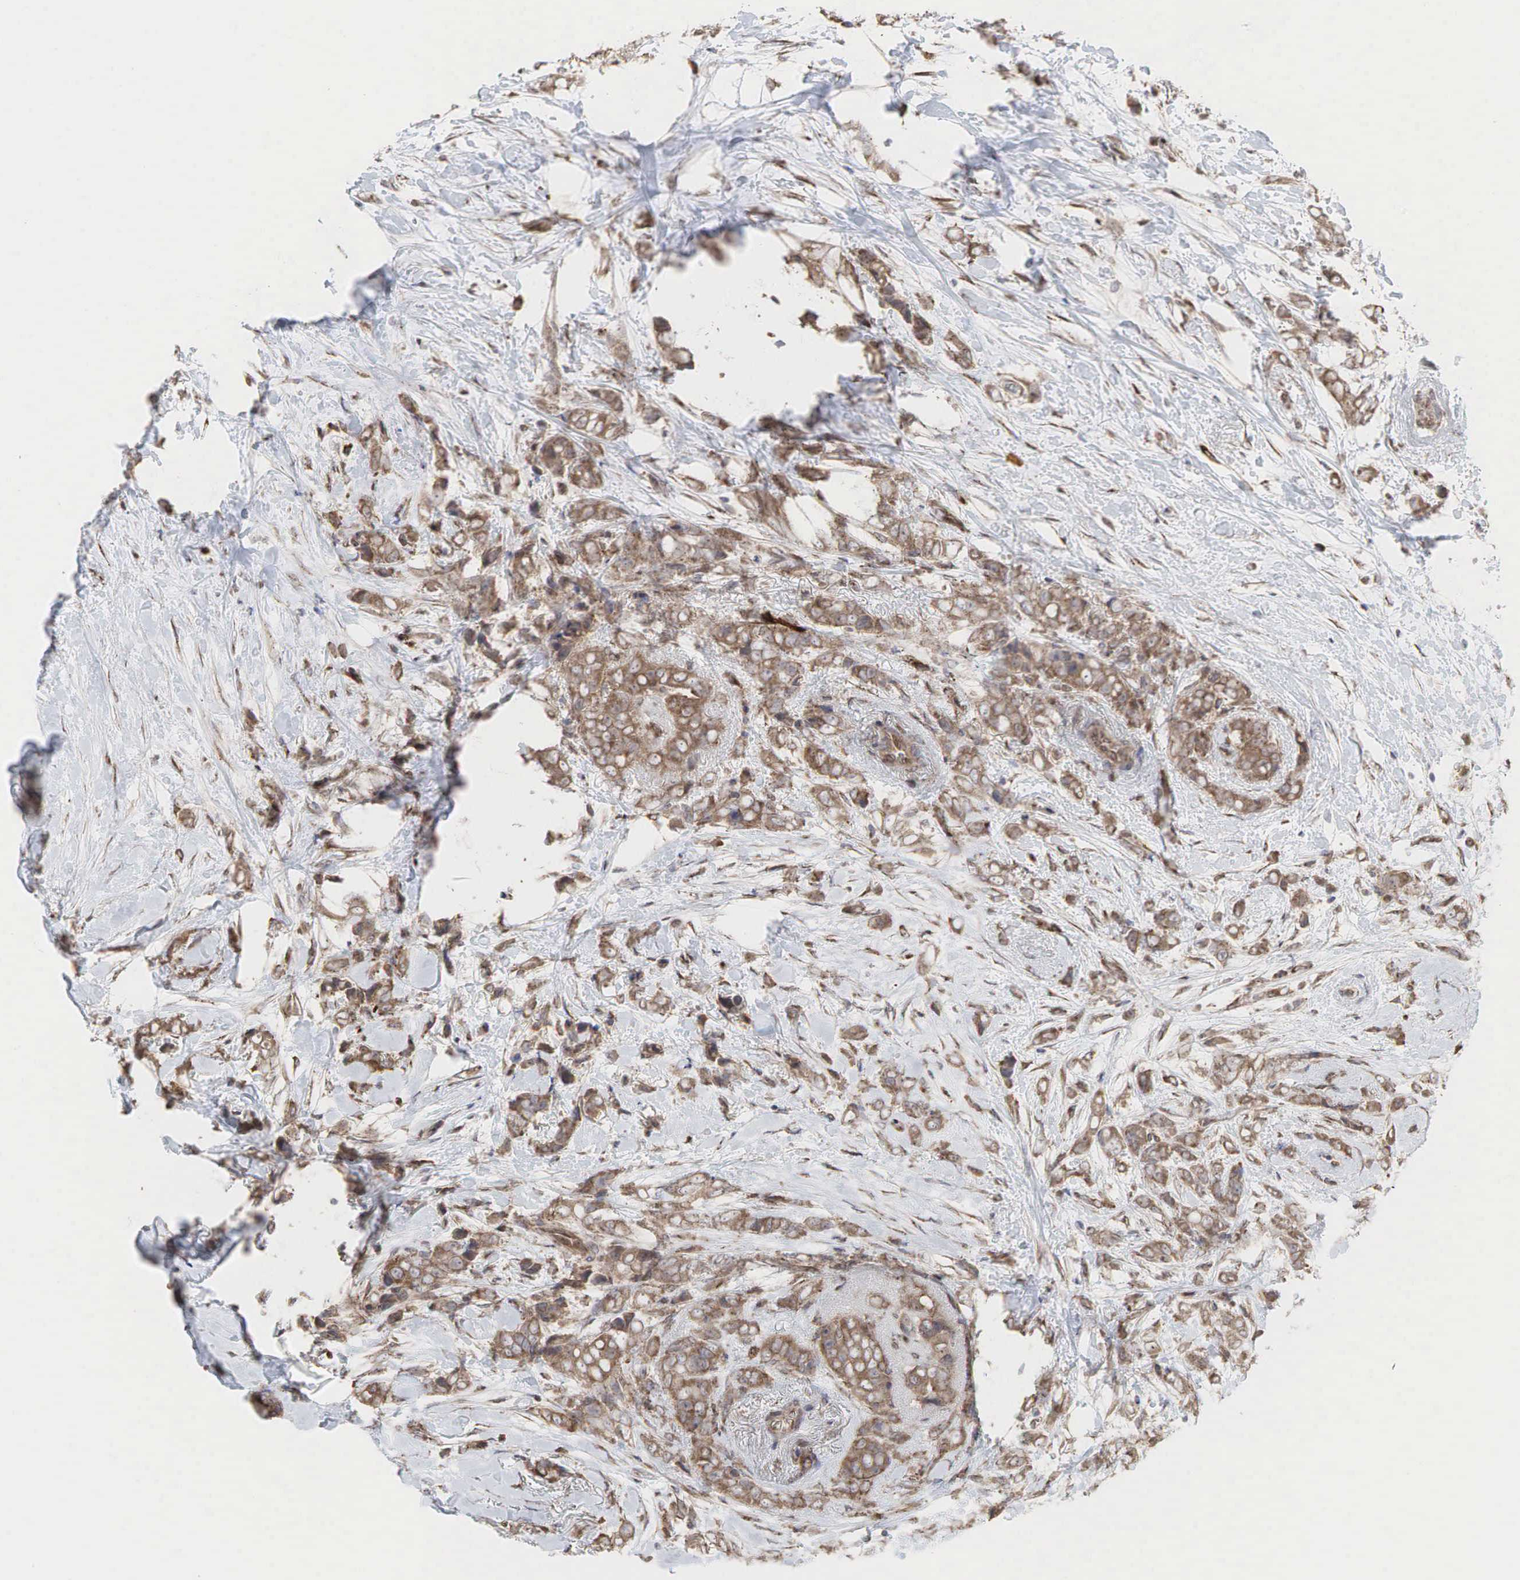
{"staining": {"intensity": "moderate", "quantity": ">75%", "location": "cytoplasmic/membranous"}, "tissue": "breast cancer", "cell_type": "Tumor cells", "image_type": "cancer", "snomed": [{"axis": "morphology", "description": "Lobular carcinoma"}, {"axis": "topography", "description": "Breast"}], "caption": "High-power microscopy captured an immunohistochemistry (IHC) histopathology image of breast cancer (lobular carcinoma), revealing moderate cytoplasmic/membranous positivity in approximately >75% of tumor cells.", "gene": "PABPC5", "patient": {"sex": "female", "age": 57}}